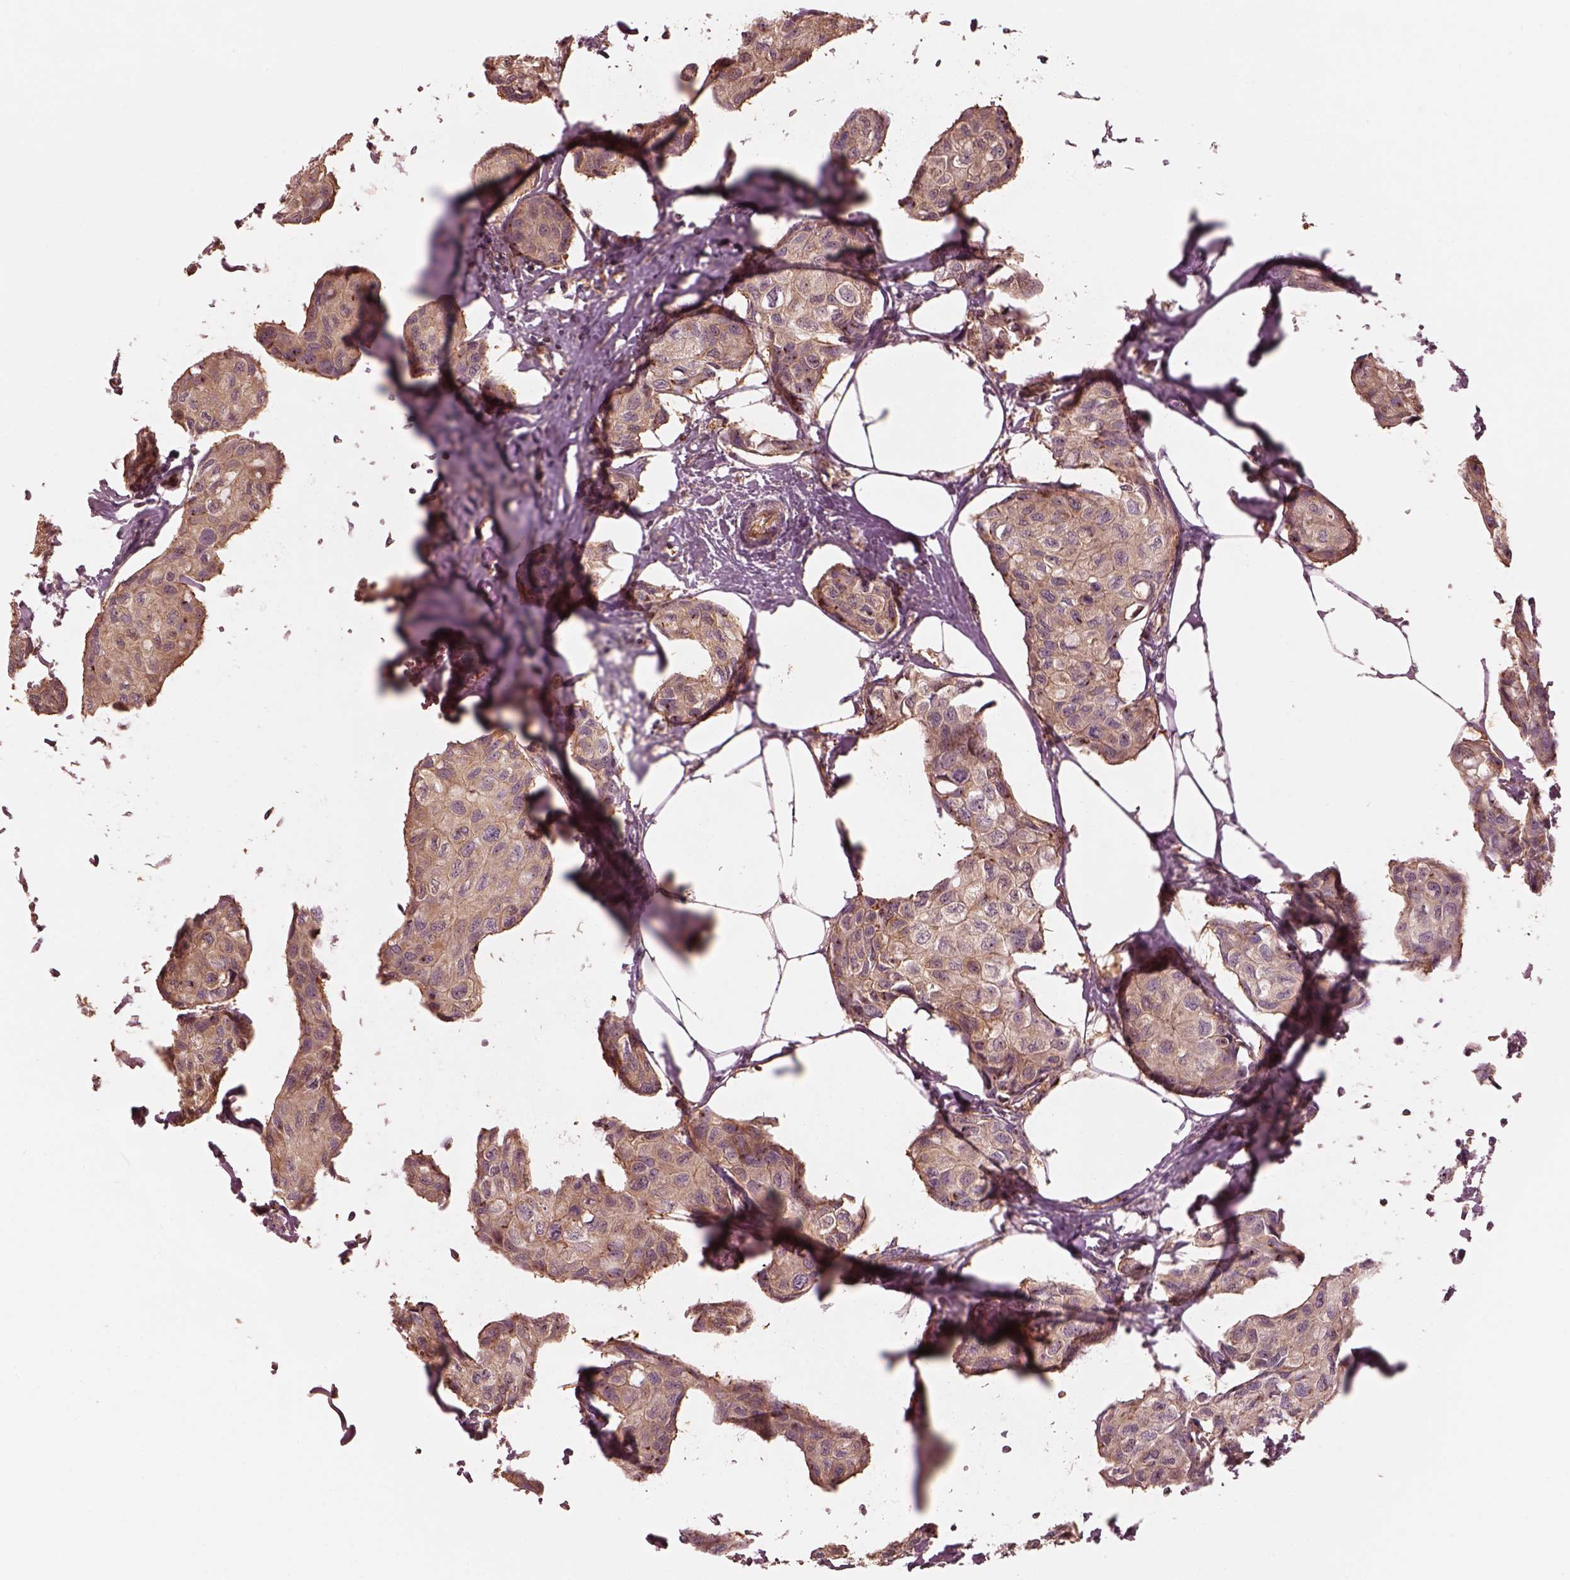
{"staining": {"intensity": "weak", "quantity": ">75%", "location": "cytoplasmic/membranous"}, "tissue": "breast cancer", "cell_type": "Tumor cells", "image_type": "cancer", "snomed": [{"axis": "morphology", "description": "Duct carcinoma"}, {"axis": "topography", "description": "Breast"}], "caption": "Immunohistochemical staining of breast cancer displays low levels of weak cytoplasmic/membranous protein staining in about >75% of tumor cells.", "gene": "STK33", "patient": {"sex": "female", "age": 80}}